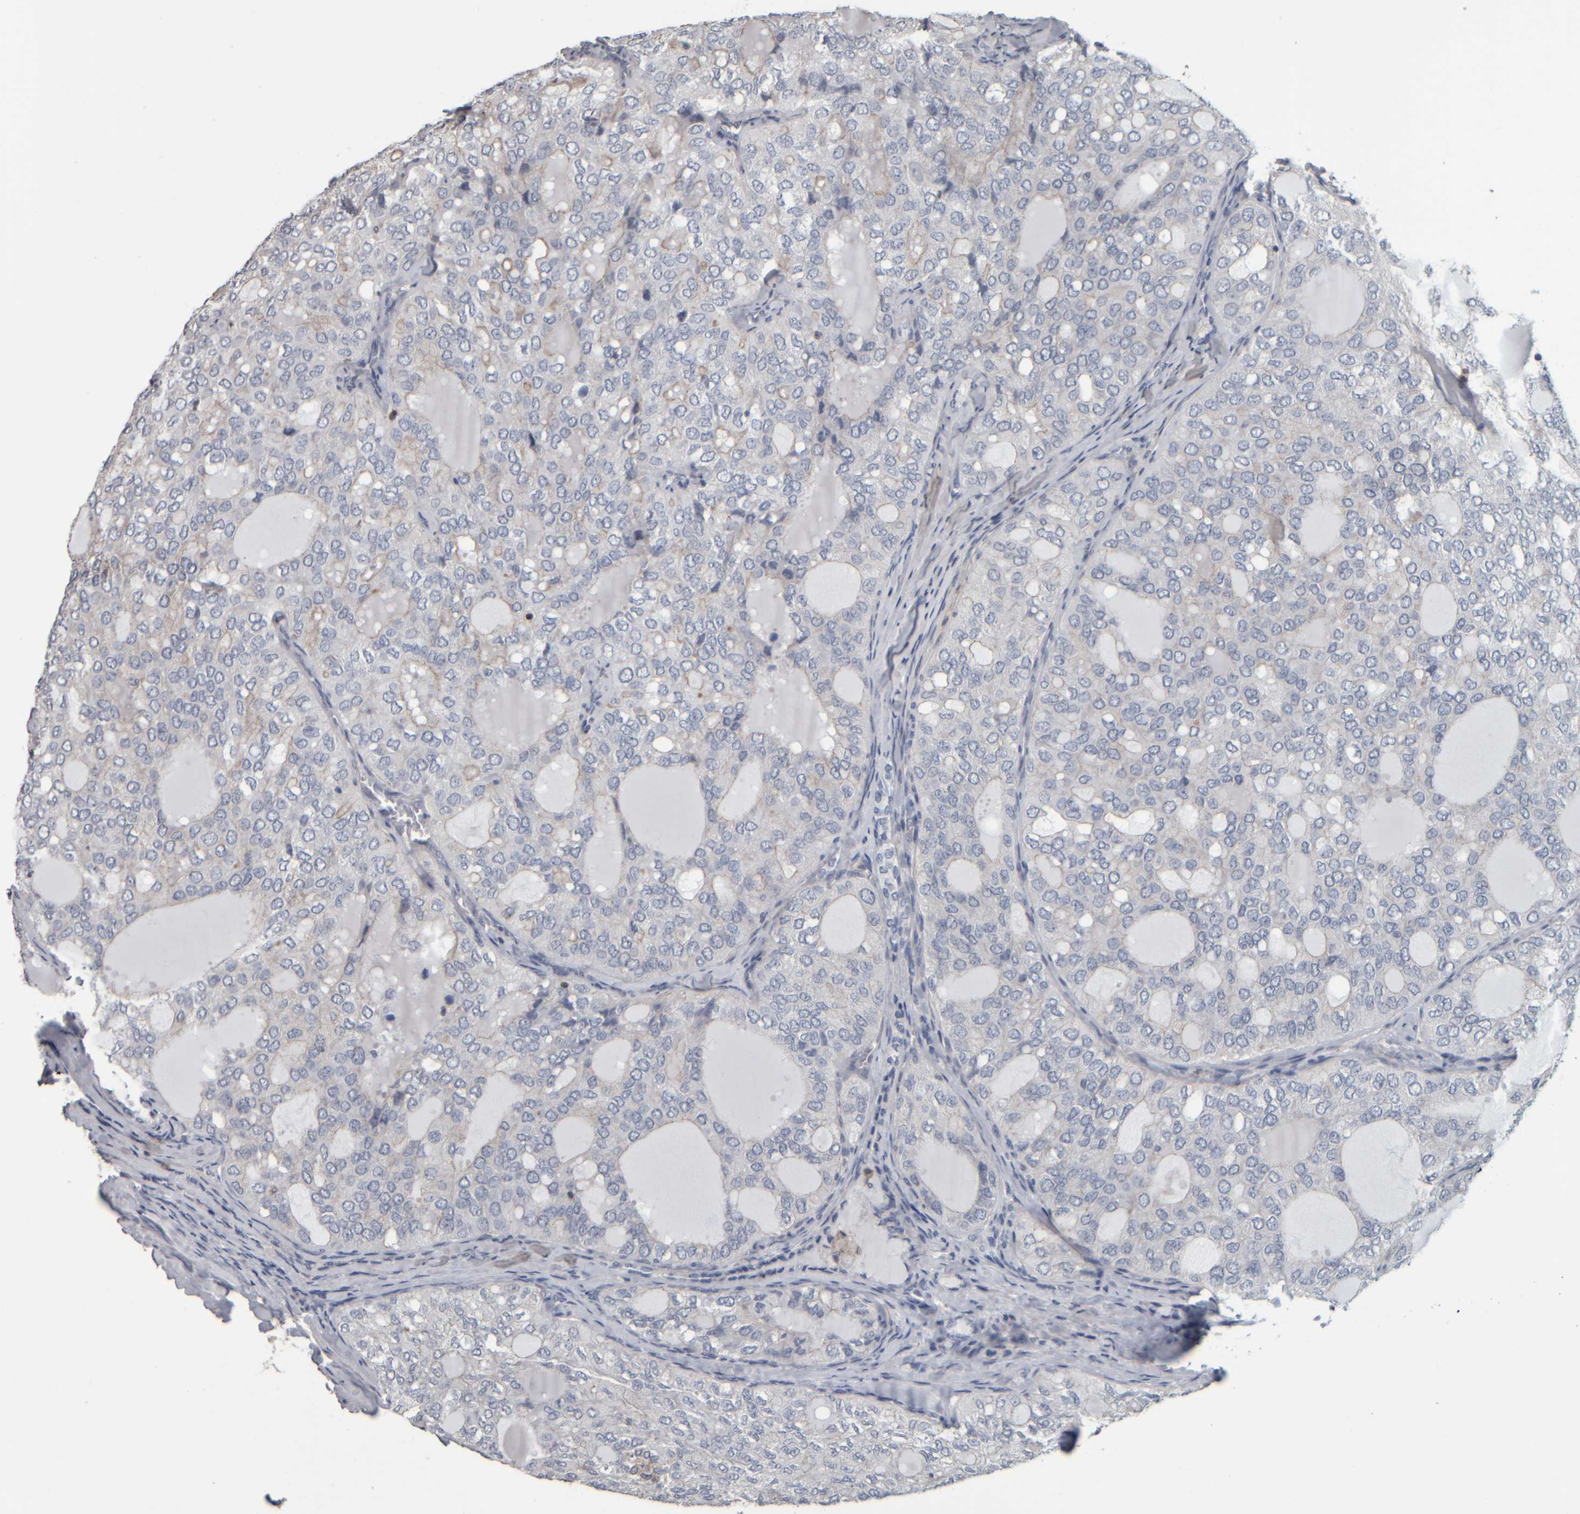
{"staining": {"intensity": "negative", "quantity": "none", "location": "none"}, "tissue": "thyroid cancer", "cell_type": "Tumor cells", "image_type": "cancer", "snomed": [{"axis": "morphology", "description": "Follicular adenoma carcinoma, NOS"}, {"axis": "topography", "description": "Thyroid gland"}], "caption": "High power microscopy micrograph of an immunohistochemistry (IHC) image of follicular adenoma carcinoma (thyroid), revealing no significant expression in tumor cells.", "gene": "CAVIN4", "patient": {"sex": "male", "age": 75}}